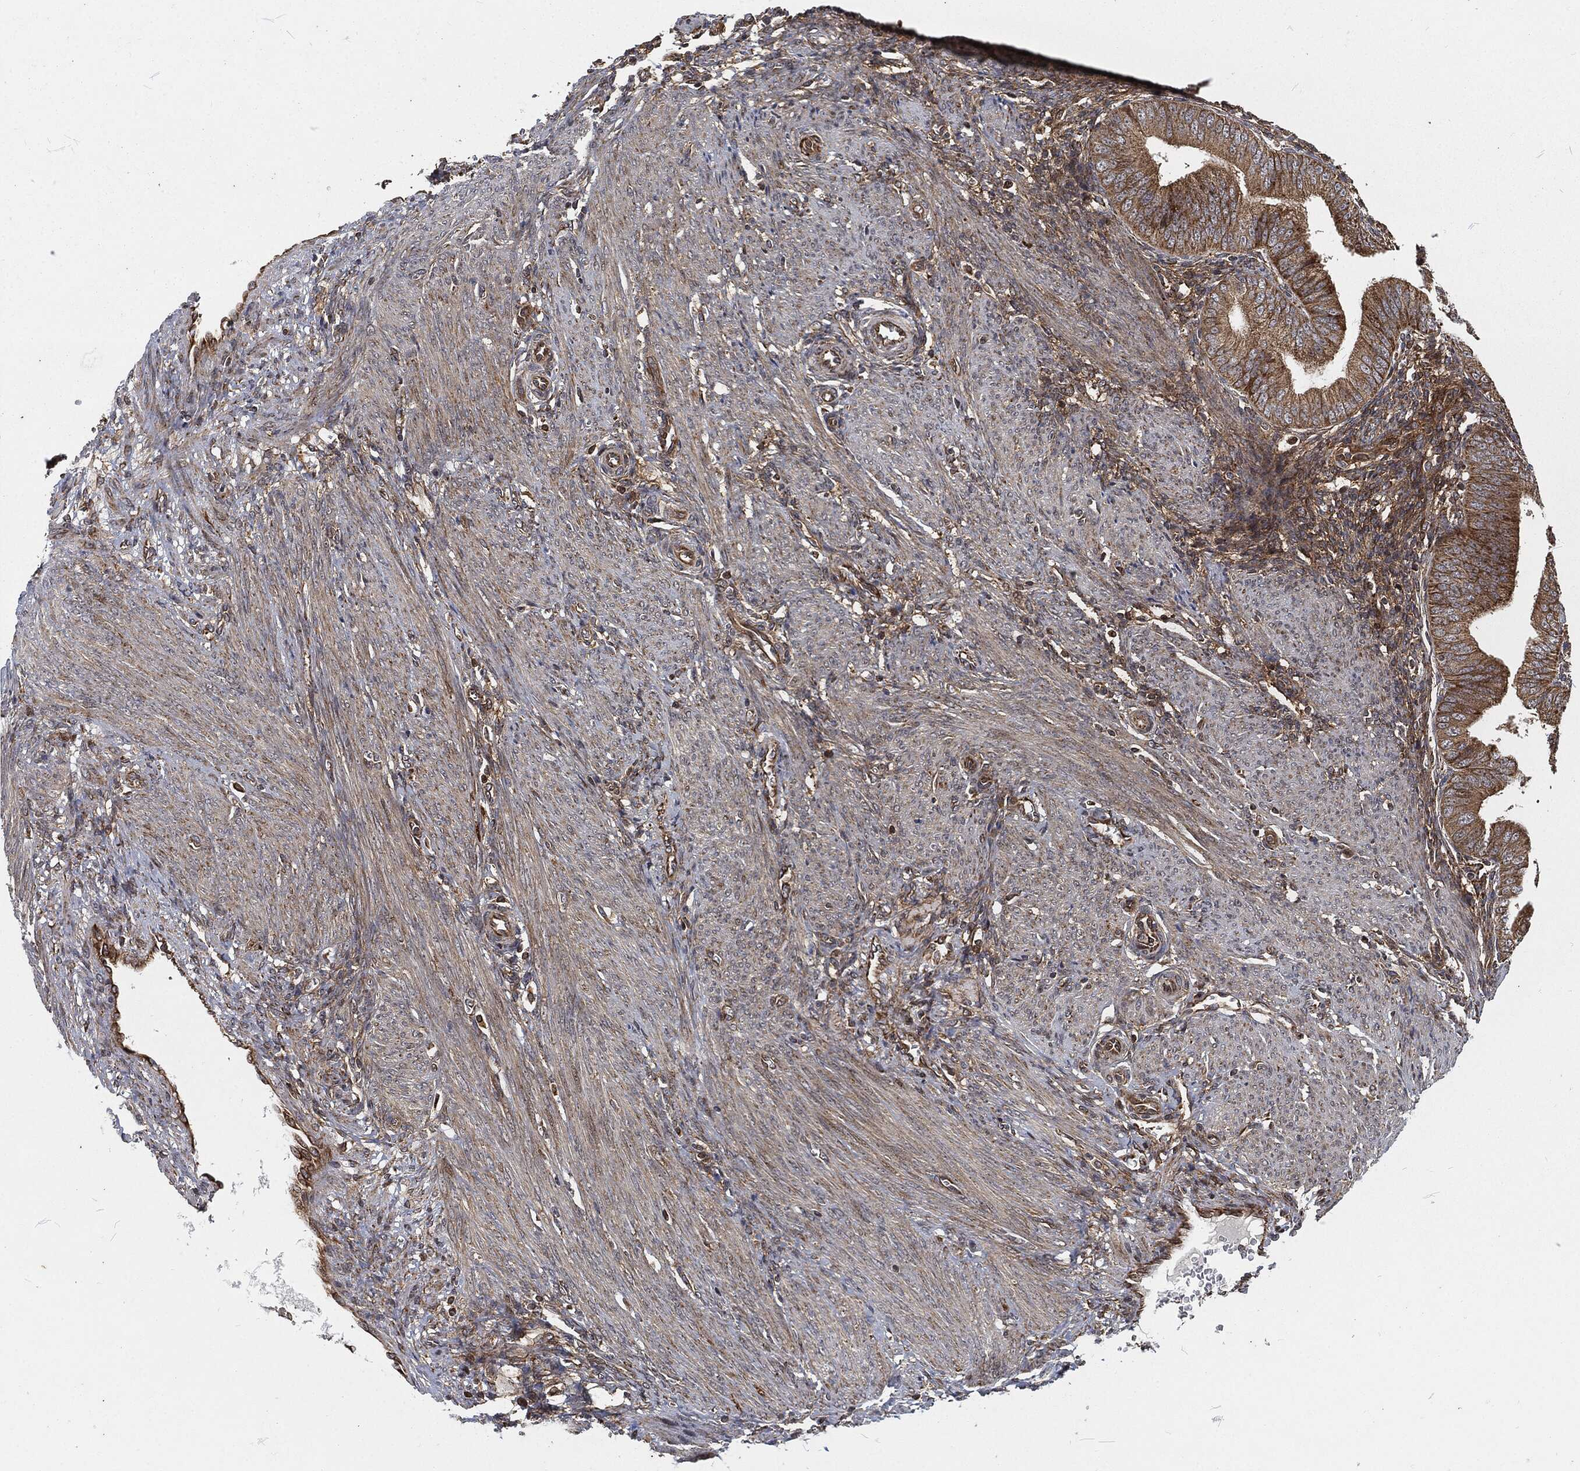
{"staining": {"intensity": "strong", "quantity": "25%-75%", "location": "cytoplasmic/membranous"}, "tissue": "endometrium", "cell_type": "Cells in endometrial stroma", "image_type": "normal", "snomed": [{"axis": "morphology", "description": "Normal tissue, NOS"}, {"axis": "topography", "description": "Endometrium"}], "caption": "Immunohistochemistry of normal human endometrium demonstrates high levels of strong cytoplasmic/membranous staining in approximately 25%-75% of cells in endometrial stroma.", "gene": "RFTN1", "patient": {"sex": "female", "age": 39}}